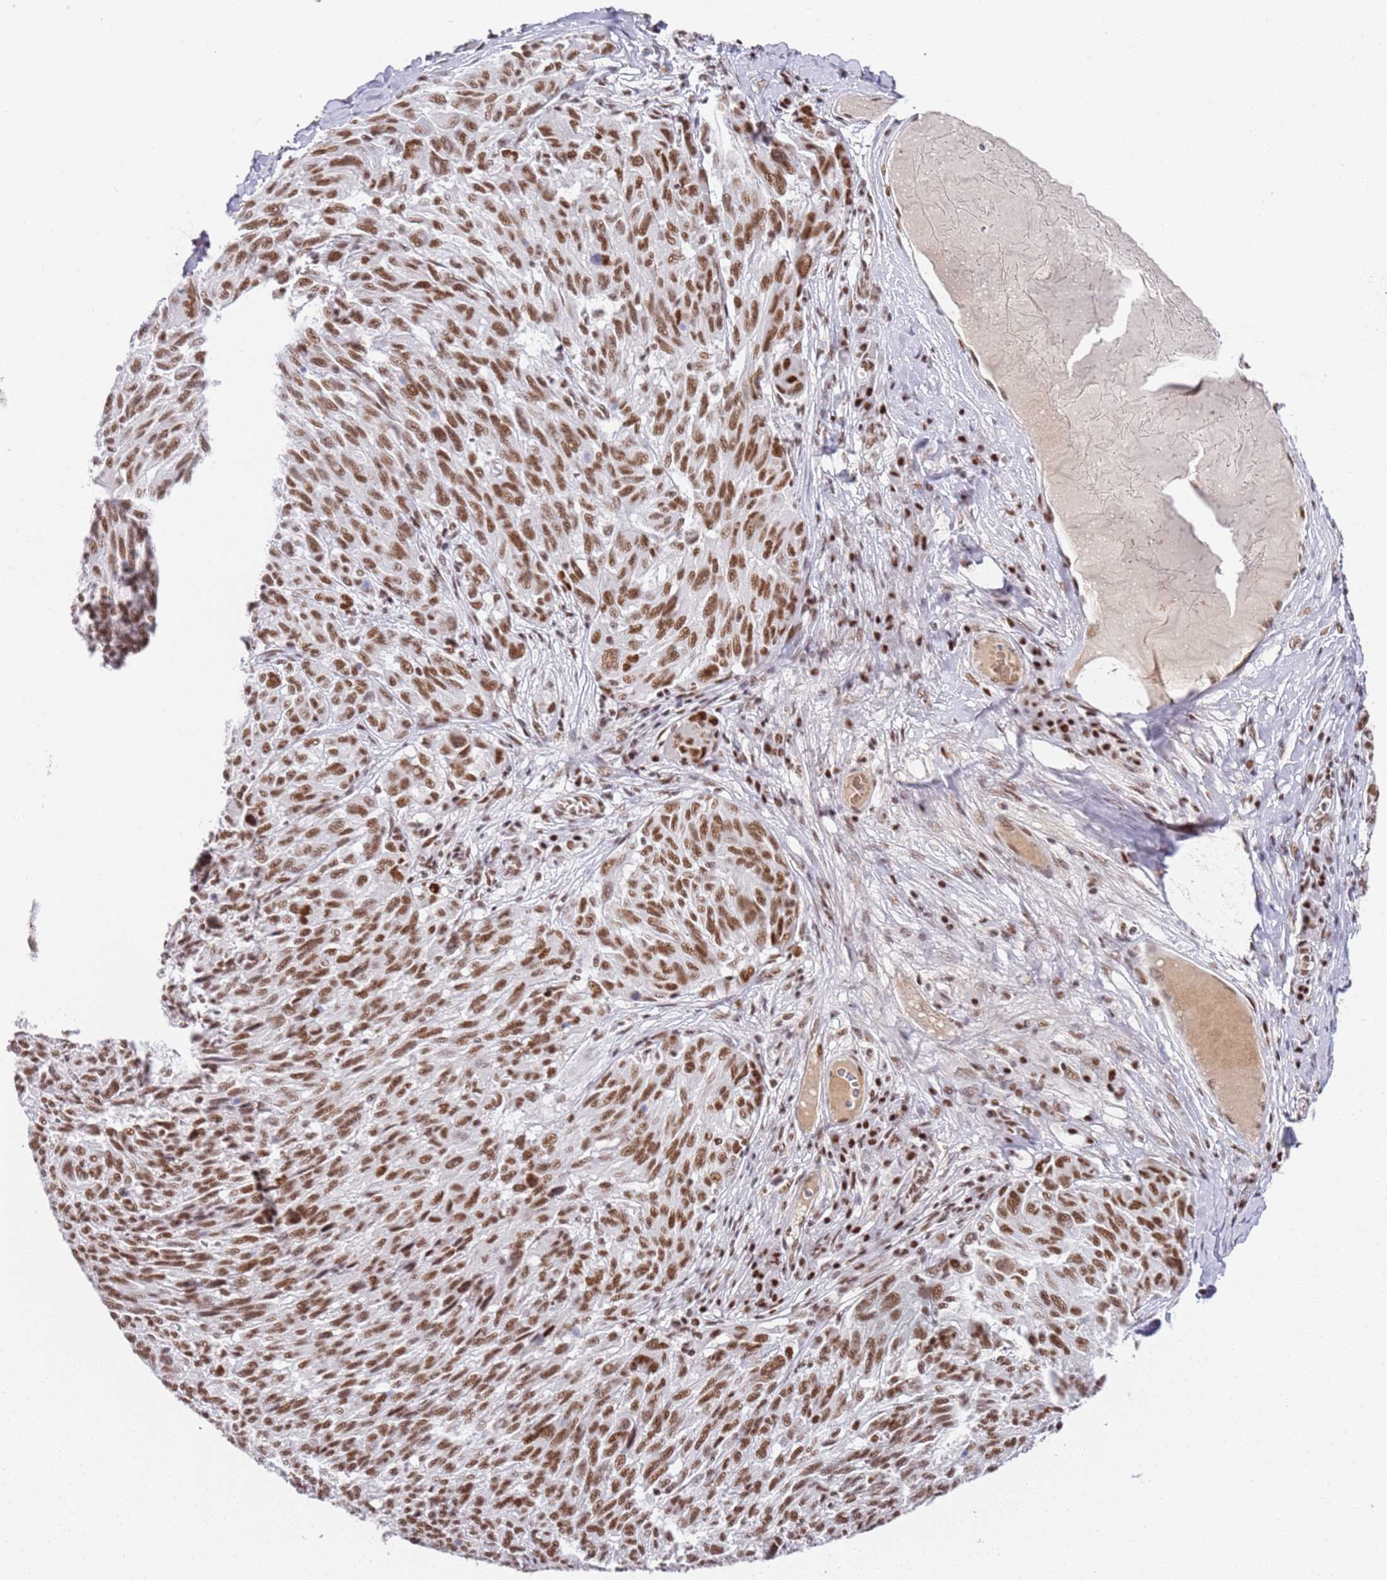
{"staining": {"intensity": "strong", "quantity": ">75%", "location": "nuclear"}, "tissue": "melanoma", "cell_type": "Tumor cells", "image_type": "cancer", "snomed": [{"axis": "morphology", "description": "Malignant melanoma, NOS"}, {"axis": "topography", "description": "Skin"}], "caption": "DAB immunohistochemical staining of human malignant melanoma demonstrates strong nuclear protein positivity in about >75% of tumor cells.", "gene": "AKAP8L", "patient": {"sex": "male", "age": 53}}